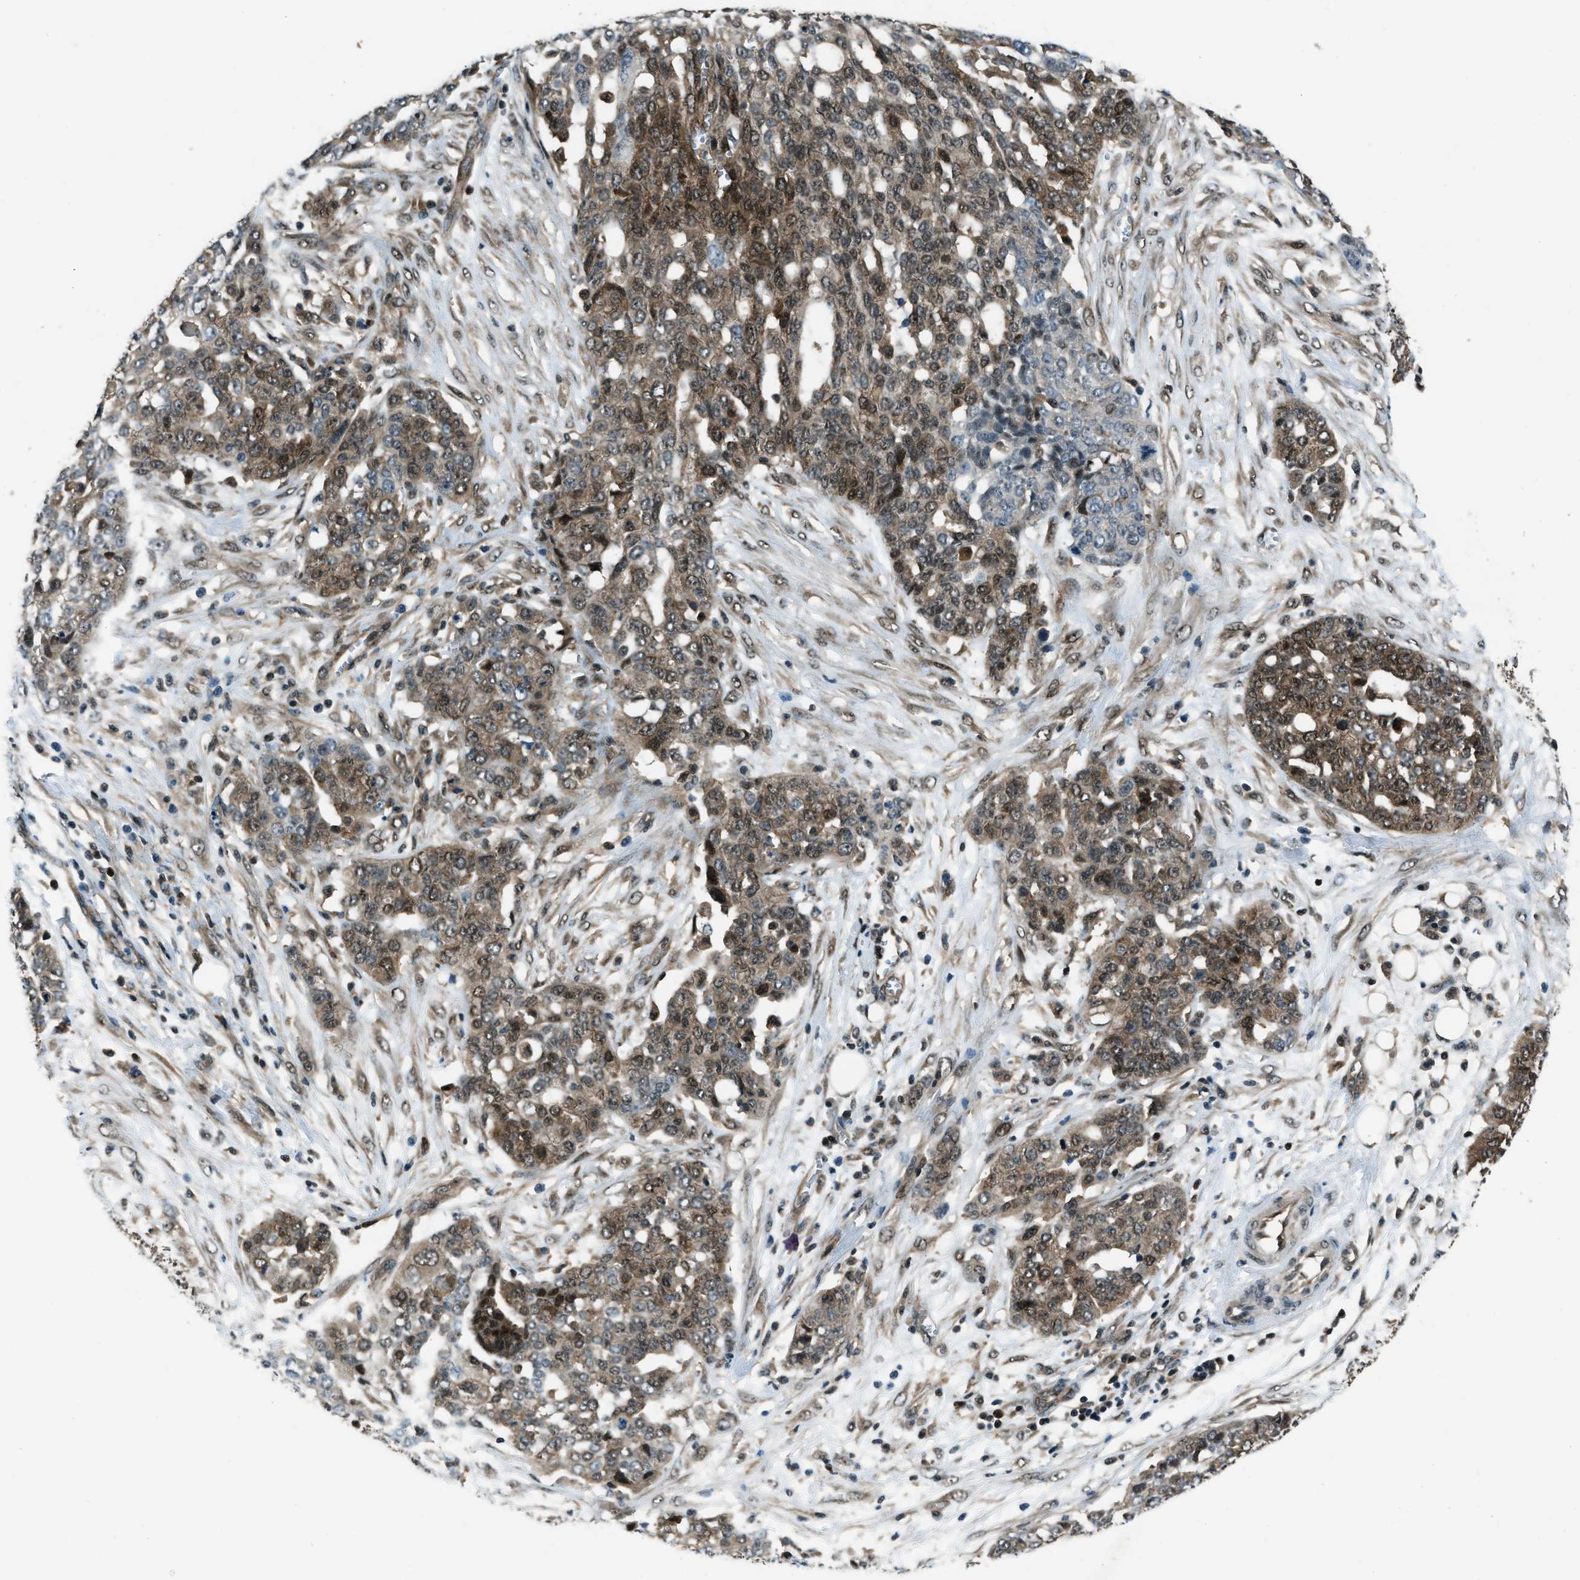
{"staining": {"intensity": "moderate", "quantity": "25%-75%", "location": "cytoplasmic/membranous,nuclear"}, "tissue": "ovarian cancer", "cell_type": "Tumor cells", "image_type": "cancer", "snomed": [{"axis": "morphology", "description": "Cystadenocarcinoma, serous, NOS"}, {"axis": "topography", "description": "Soft tissue"}, {"axis": "topography", "description": "Ovary"}], "caption": "DAB immunohistochemical staining of serous cystadenocarcinoma (ovarian) shows moderate cytoplasmic/membranous and nuclear protein staining in about 25%-75% of tumor cells.", "gene": "NUDCD3", "patient": {"sex": "female", "age": 57}}